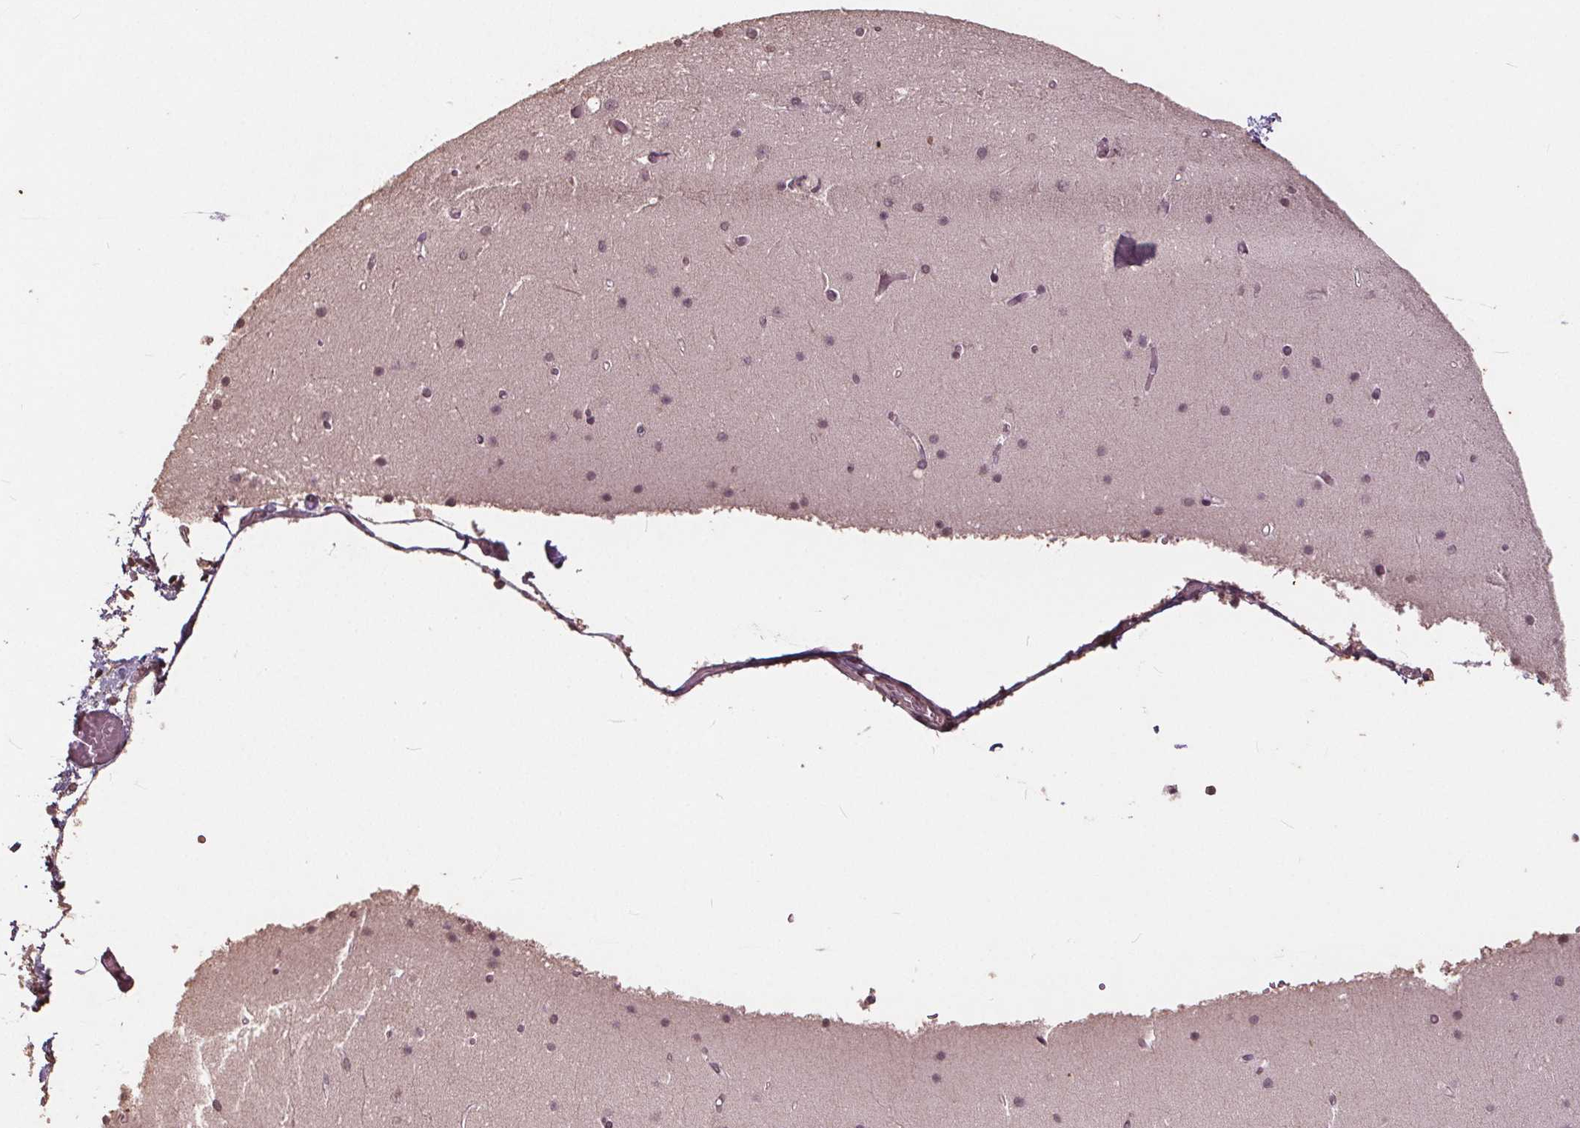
{"staining": {"intensity": "negative", "quantity": "none", "location": "none"}, "tissue": "cerebellum", "cell_type": "Cells in granular layer", "image_type": "normal", "snomed": [{"axis": "morphology", "description": "Normal tissue, NOS"}, {"axis": "topography", "description": "Cerebellum"}], "caption": "This image is of unremarkable cerebellum stained with immunohistochemistry (IHC) to label a protein in brown with the nuclei are counter-stained blue. There is no positivity in cells in granular layer. (Immunohistochemistry, brightfield microscopy, high magnification).", "gene": "DNMT3B", "patient": {"sex": "female", "age": 28}}